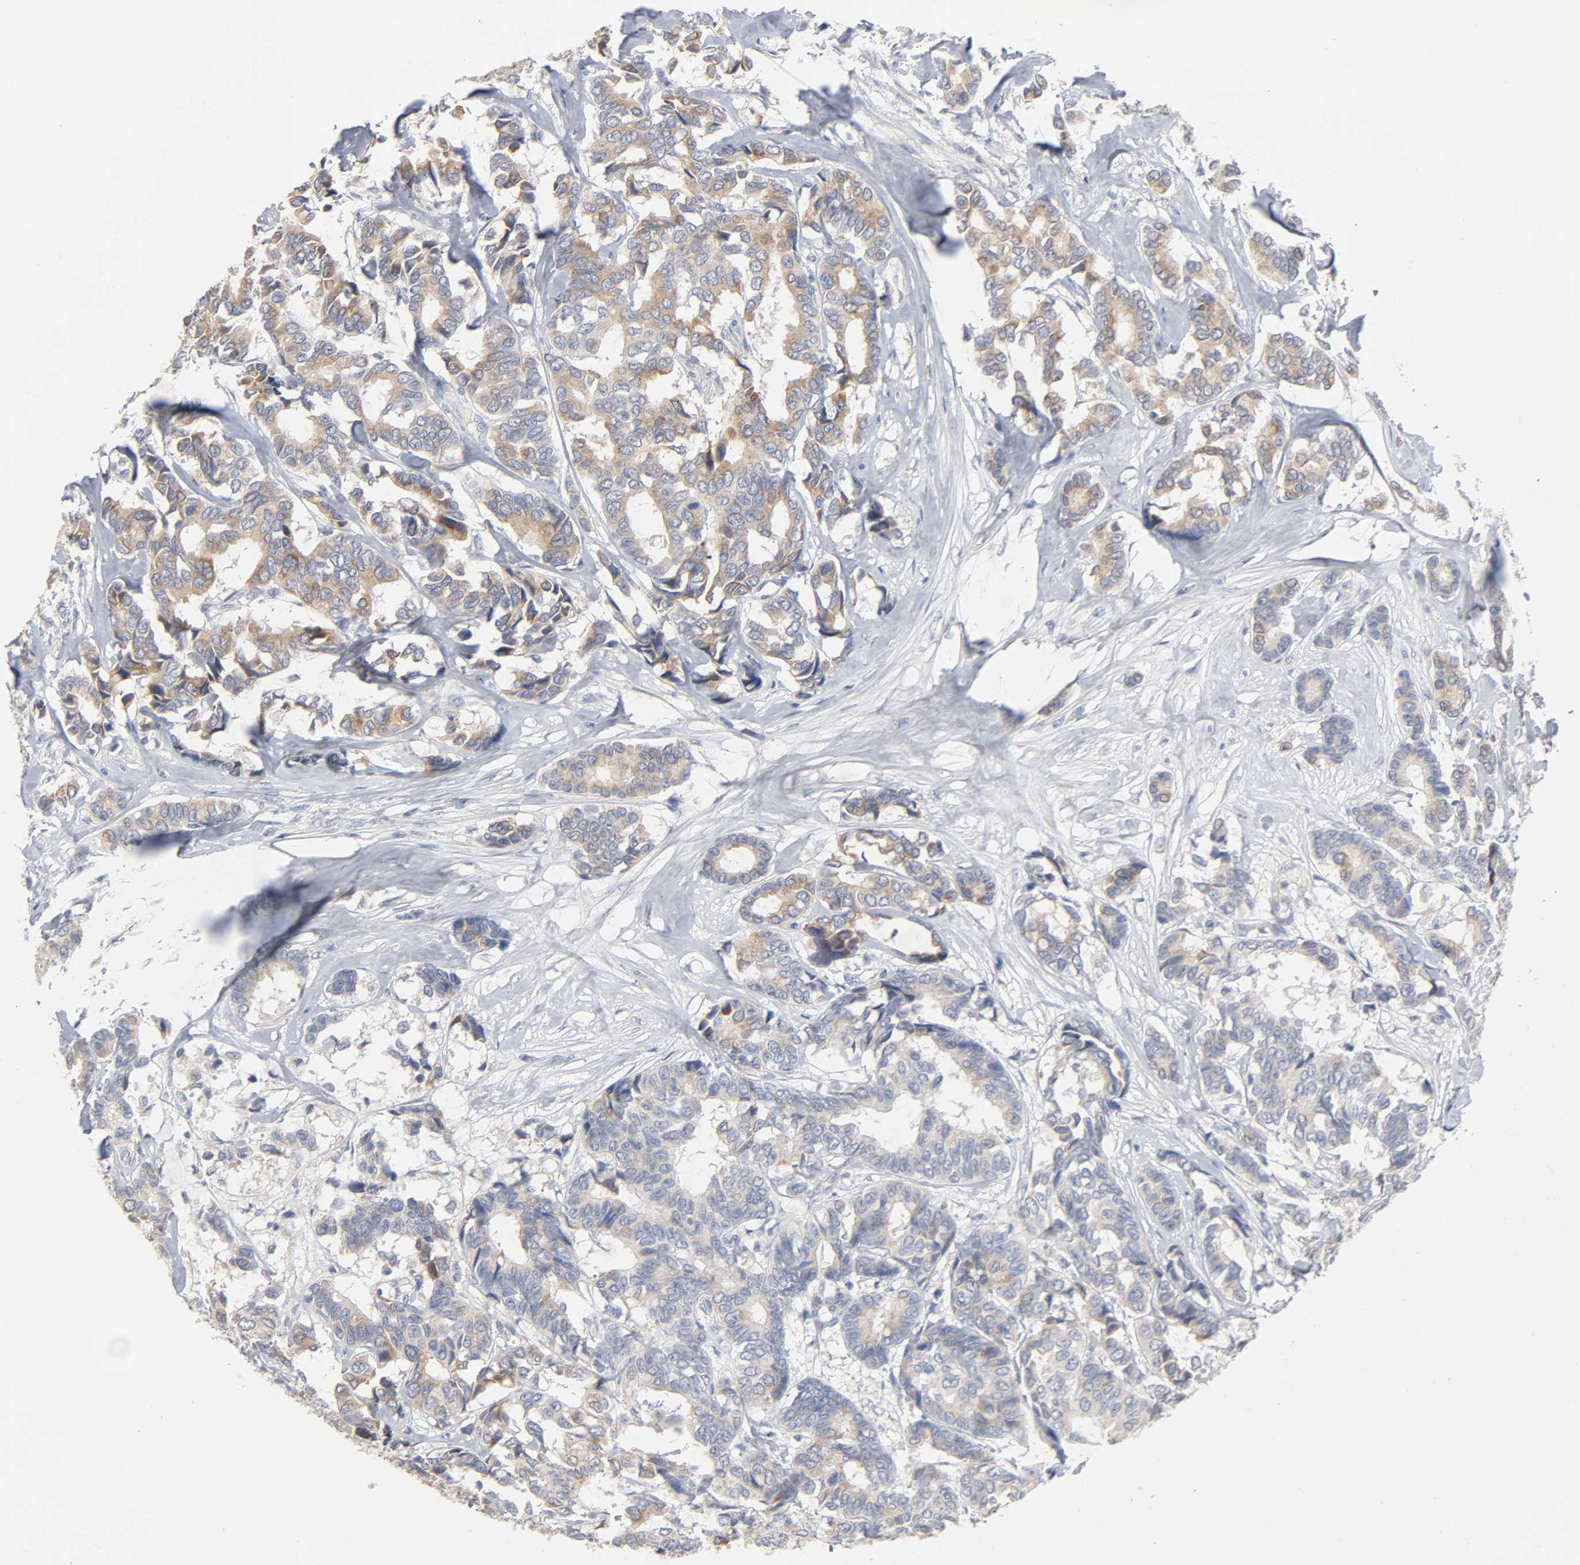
{"staining": {"intensity": "moderate", "quantity": ">75%", "location": "cytoplasmic/membranous"}, "tissue": "breast cancer", "cell_type": "Tumor cells", "image_type": "cancer", "snomed": [{"axis": "morphology", "description": "Duct carcinoma"}, {"axis": "topography", "description": "Breast"}], "caption": "High-magnification brightfield microscopy of breast cancer stained with DAB (3,3'-diaminobenzidine) (brown) and counterstained with hematoxylin (blue). tumor cells exhibit moderate cytoplasmic/membranous positivity is seen in approximately>75% of cells.", "gene": "AK7", "patient": {"sex": "female", "age": 87}}